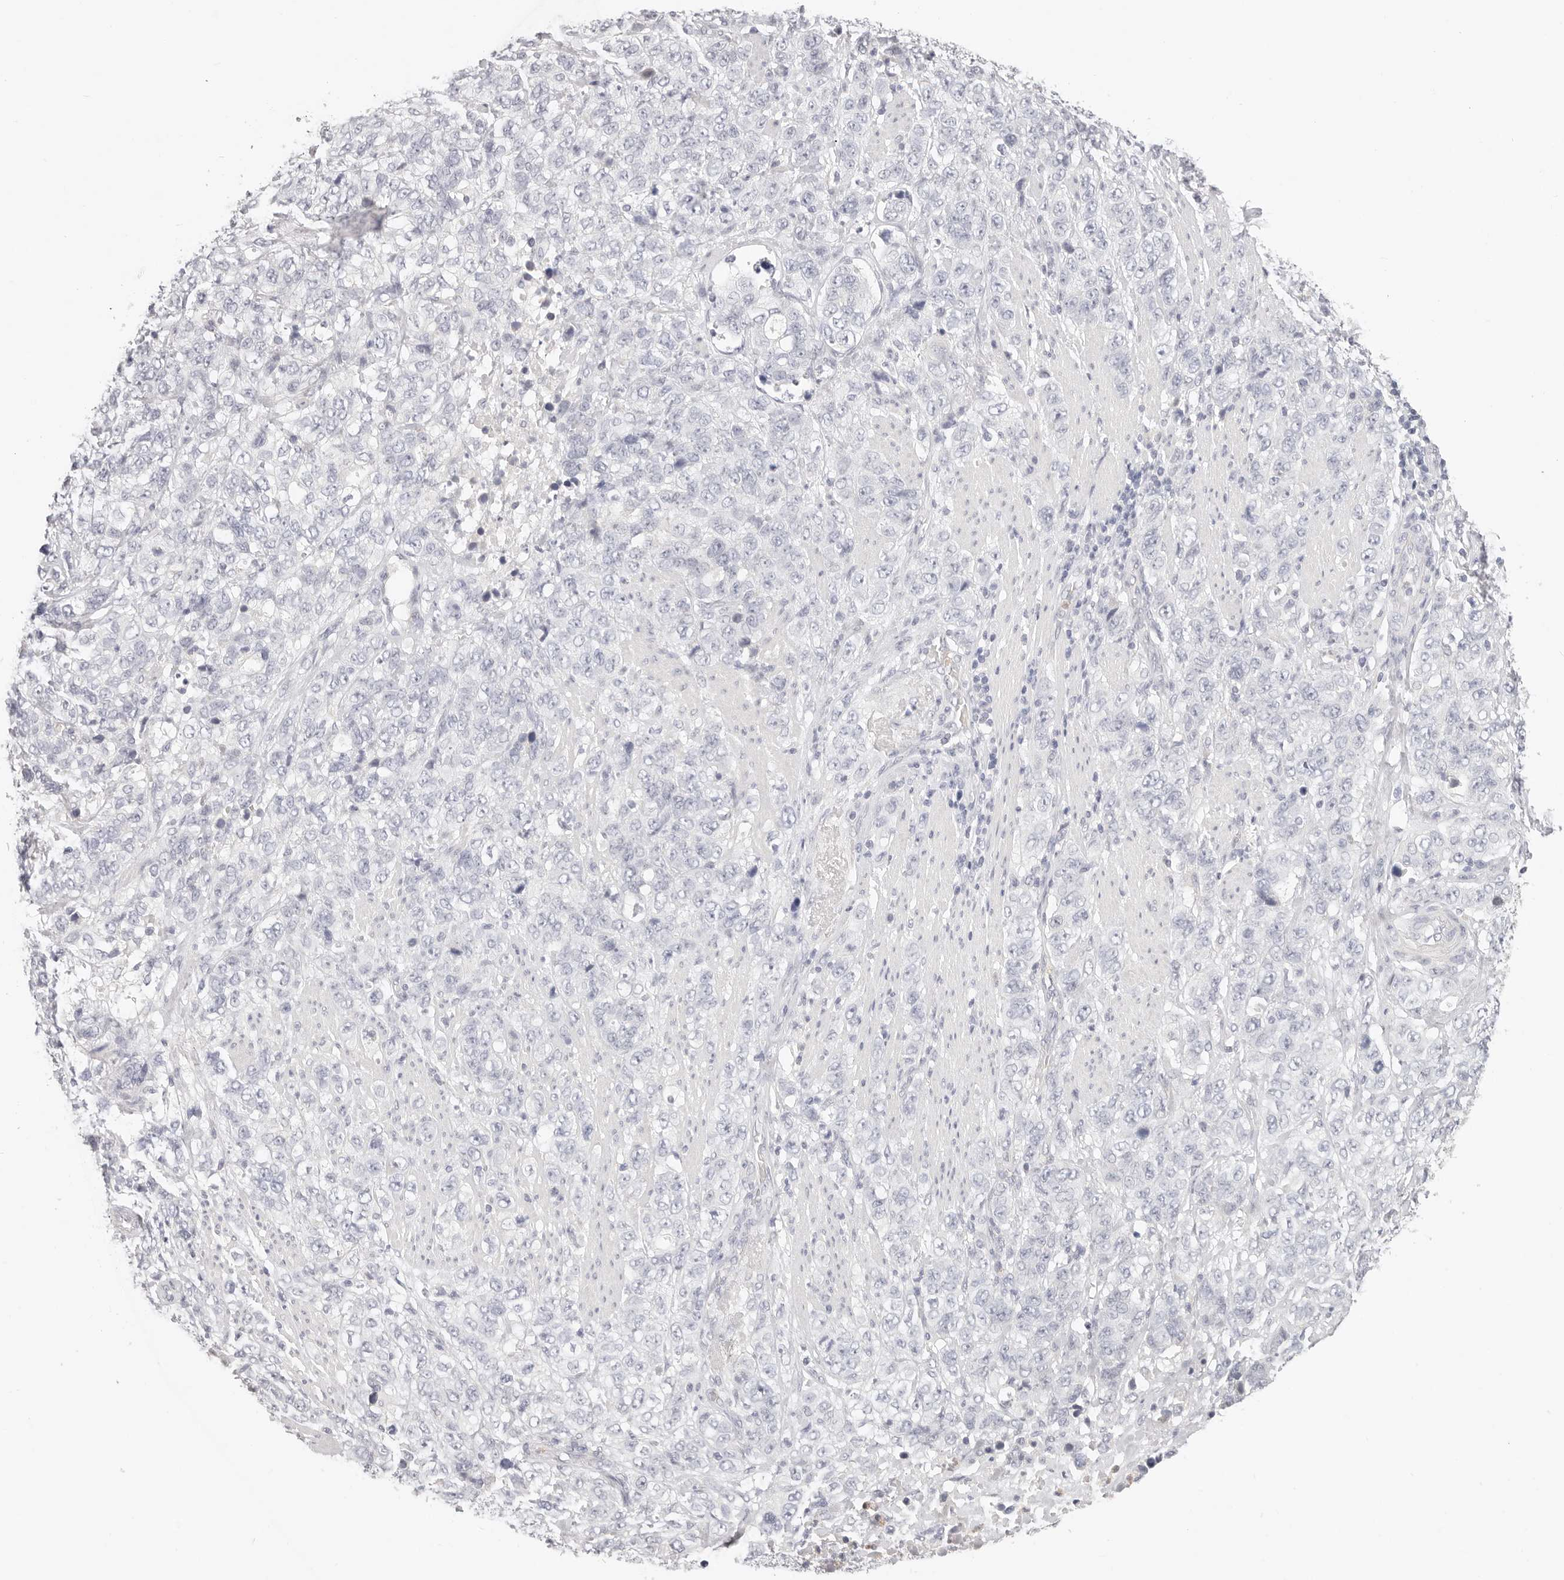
{"staining": {"intensity": "negative", "quantity": "none", "location": "none"}, "tissue": "stomach cancer", "cell_type": "Tumor cells", "image_type": "cancer", "snomed": [{"axis": "morphology", "description": "Adenocarcinoma, NOS"}, {"axis": "topography", "description": "Stomach"}], "caption": "High power microscopy micrograph of an immunohistochemistry micrograph of stomach adenocarcinoma, revealing no significant positivity in tumor cells.", "gene": "ASCL1", "patient": {"sex": "male", "age": 48}}